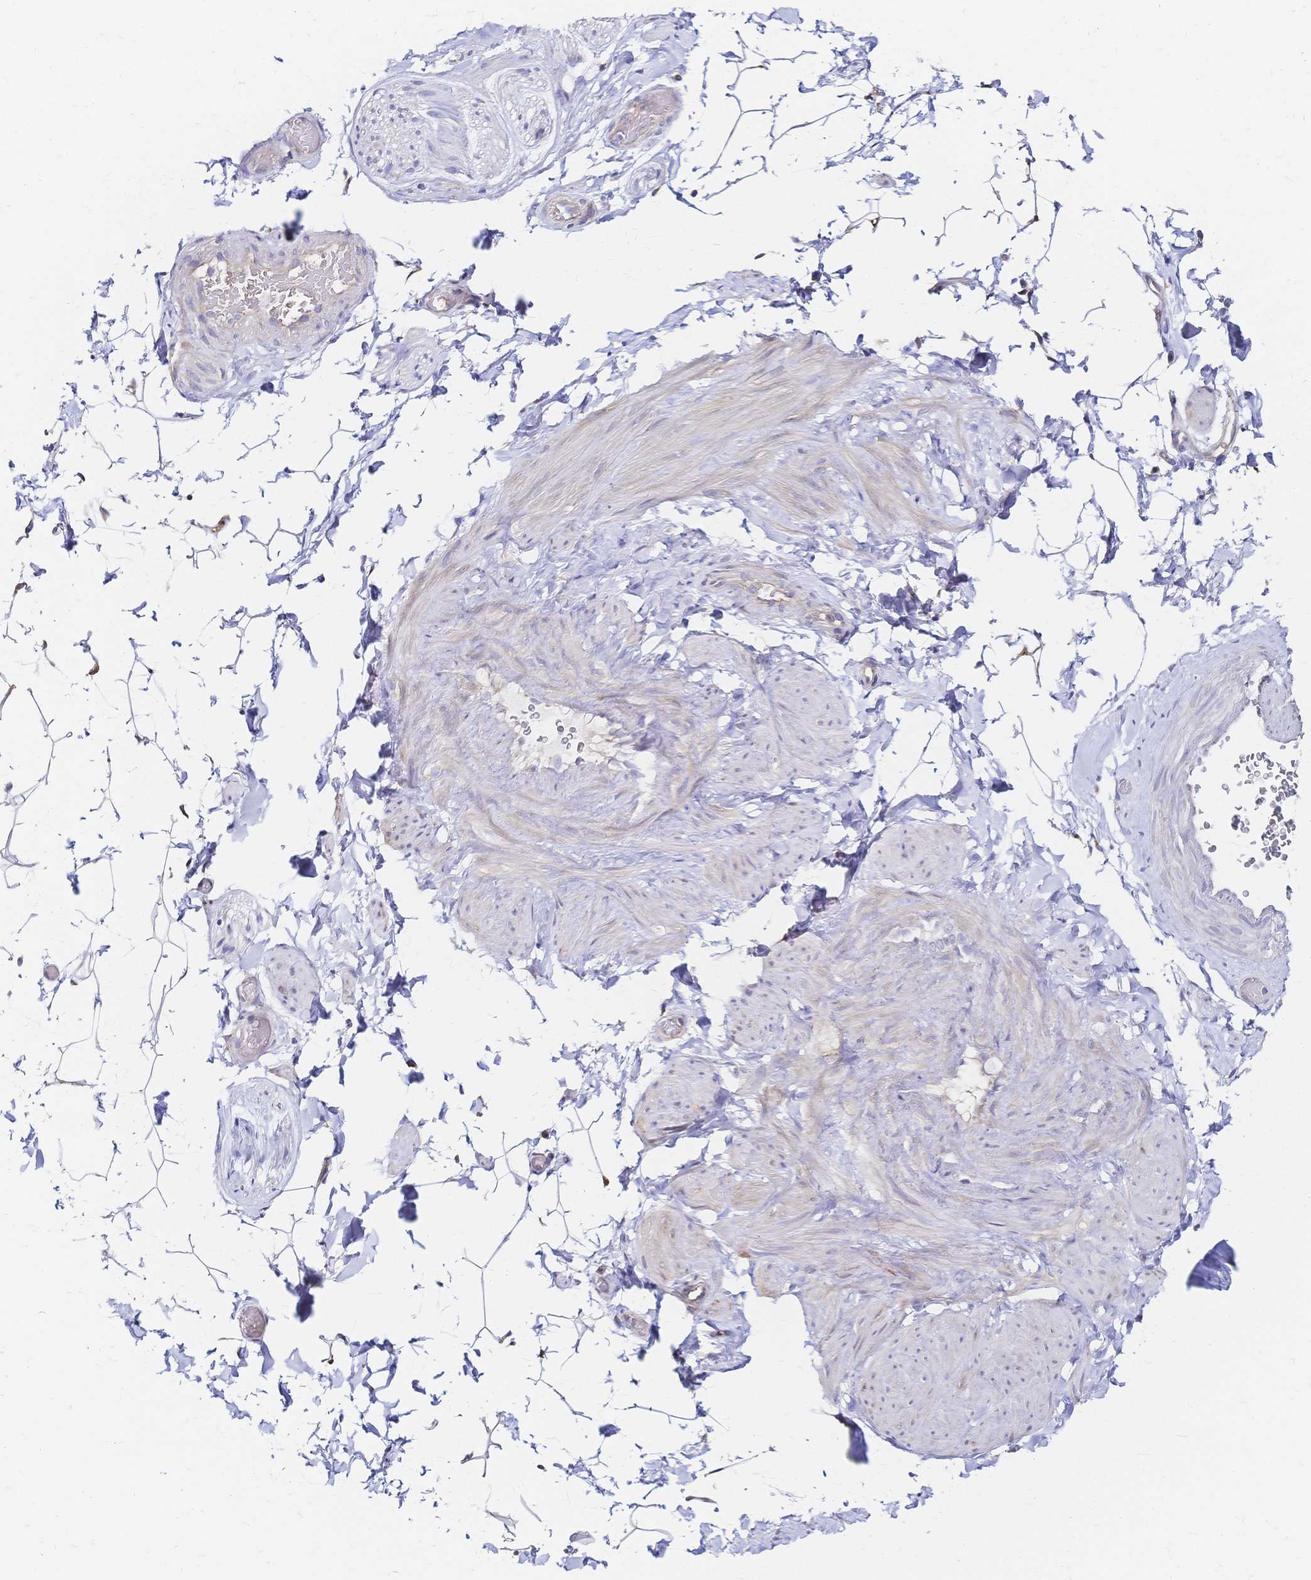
{"staining": {"intensity": "negative", "quantity": "none", "location": "none"}, "tissue": "adipose tissue", "cell_type": "Adipocytes", "image_type": "normal", "snomed": [{"axis": "morphology", "description": "Normal tissue, NOS"}, {"axis": "topography", "description": "Epididymis"}, {"axis": "topography", "description": "Peripheral nerve tissue"}], "caption": "DAB (3,3'-diaminobenzidine) immunohistochemical staining of unremarkable human adipose tissue shows no significant staining in adipocytes.", "gene": "SLC5A1", "patient": {"sex": "male", "age": 32}}